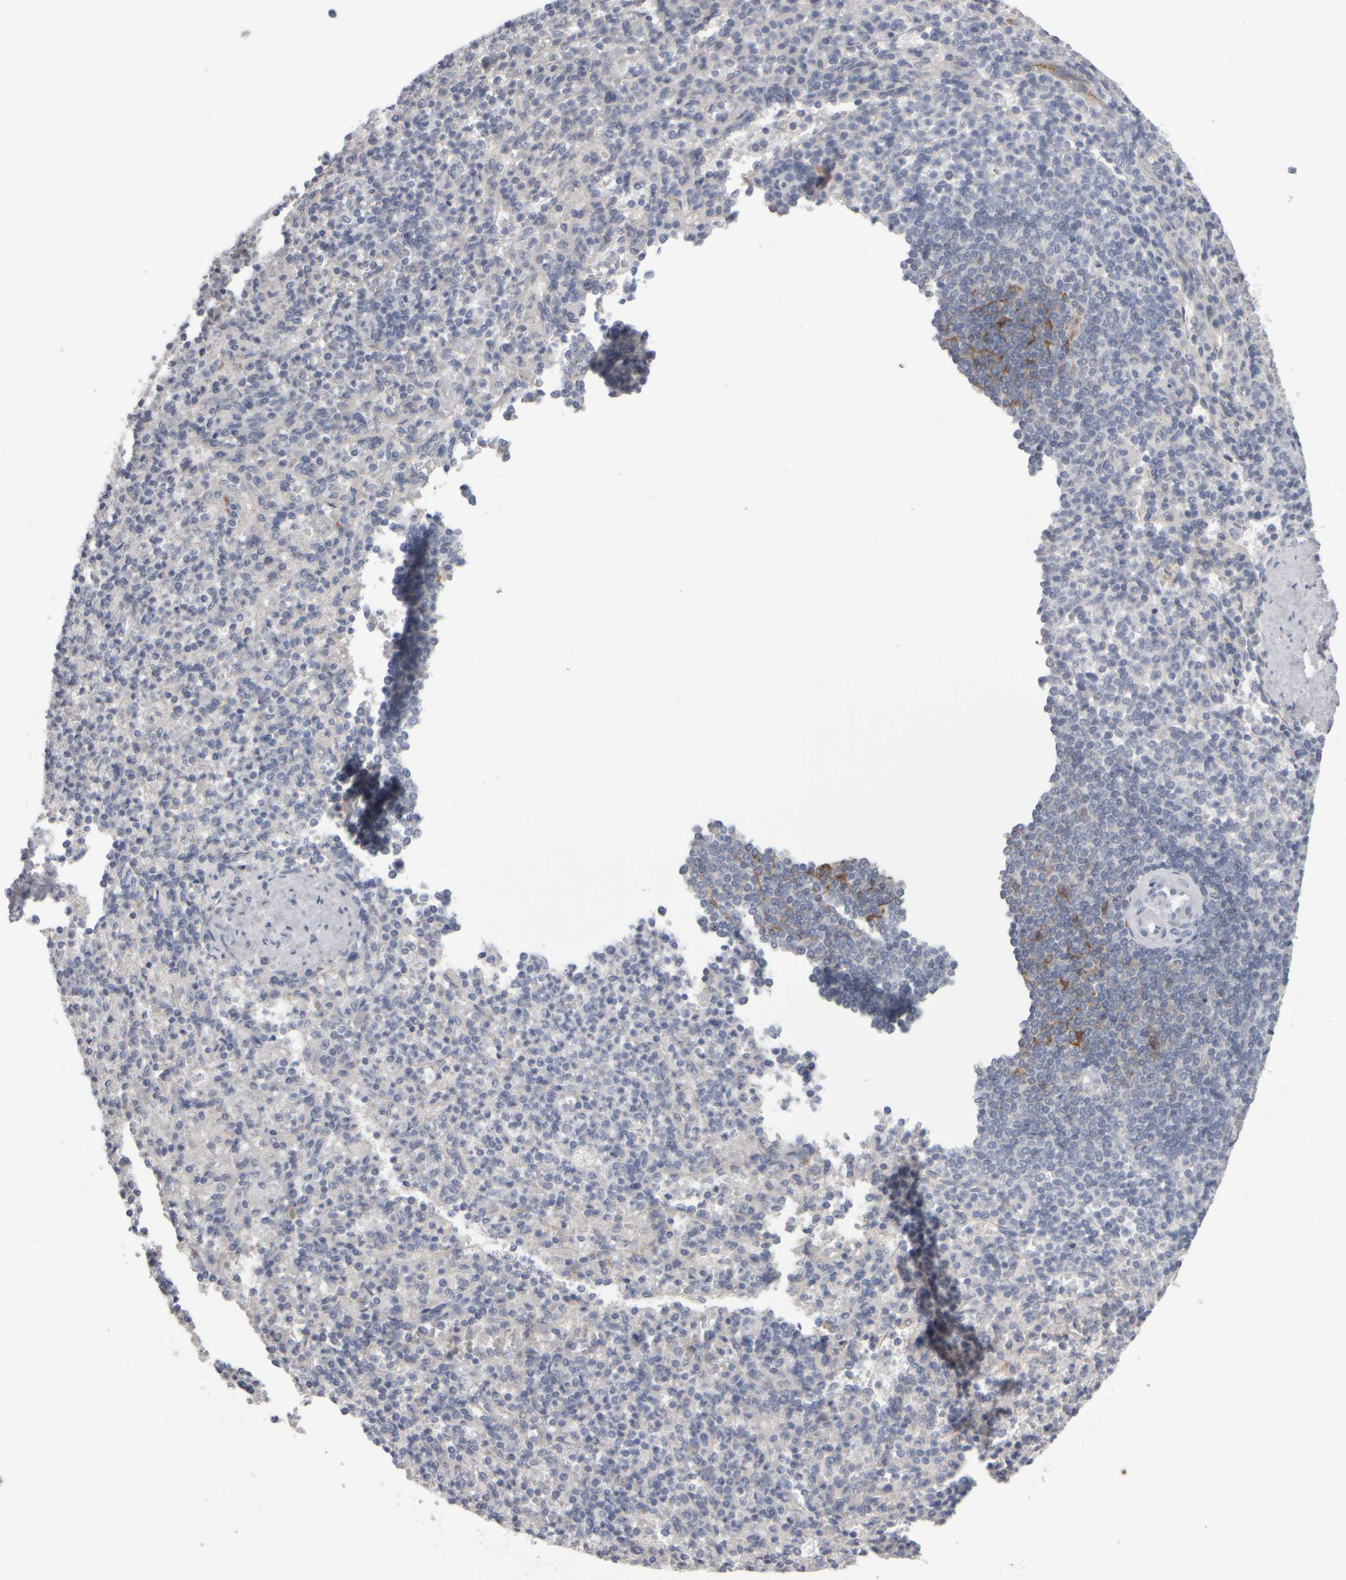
{"staining": {"intensity": "negative", "quantity": "none", "location": "none"}, "tissue": "spleen", "cell_type": "Cells in red pulp", "image_type": "normal", "snomed": [{"axis": "morphology", "description": "Normal tissue, NOS"}, {"axis": "topography", "description": "Spleen"}], "caption": "Photomicrograph shows no significant protein expression in cells in red pulp of benign spleen.", "gene": "EPHX2", "patient": {"sex": "female", "age": 74}}